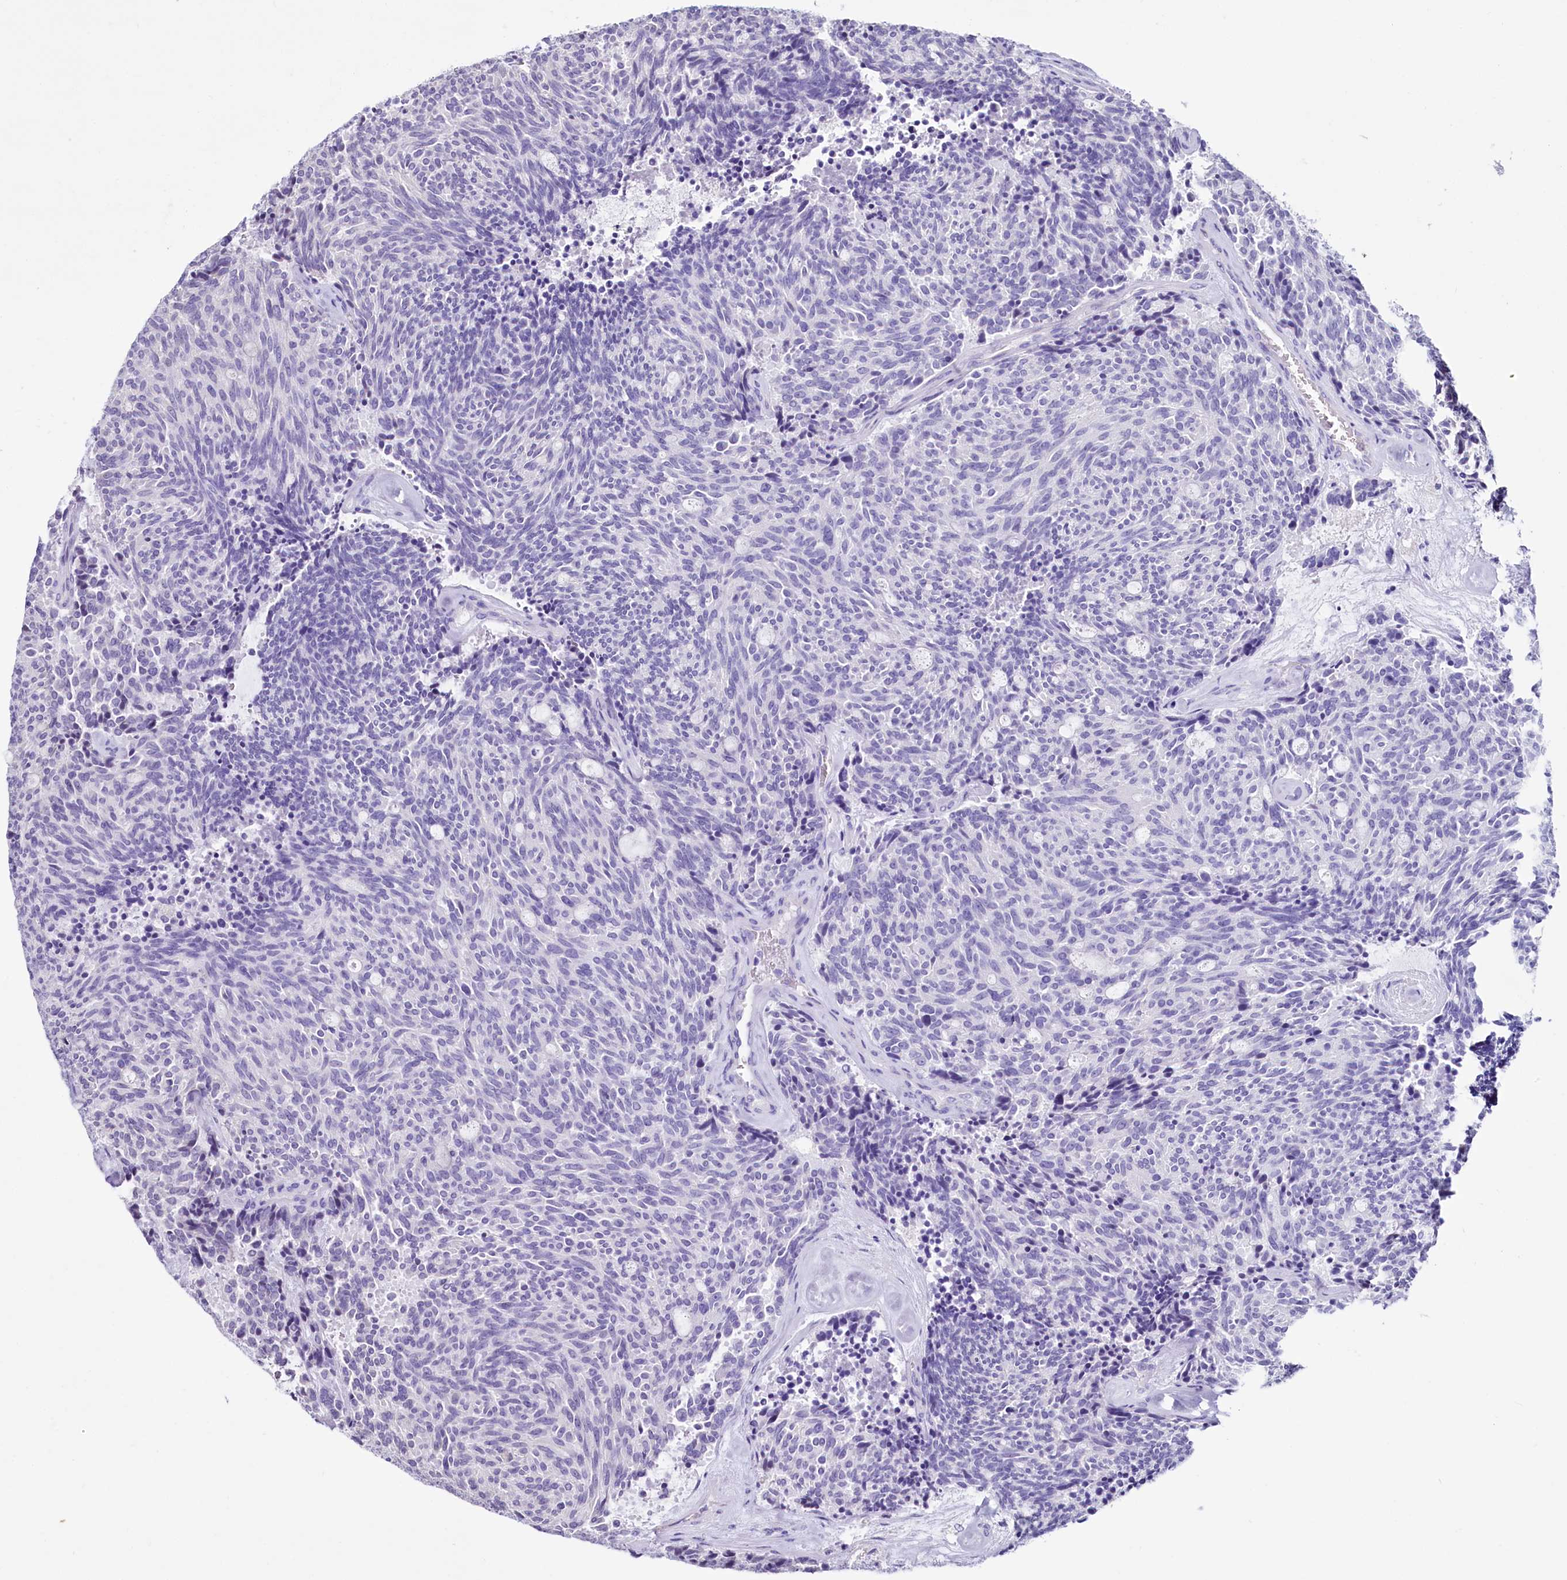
{"staining": {"intensity": "negative", "quantity": "none", "location": "none"}, "tissue": "carcinoid", "cell_type": "Tumor cells", "image_type": "cancer", "snomed": [{"axis": "morphology", "description": "Carcinoid, malignant, NOS"}, {"axis": "topography", "description": "Pancreas"}], "caption": "Immunohistochemical staining of human malignant carcinoid reveals no significant positivity in tumor cells.", "gene": "BANK1", "patient": {"sex": "female", "age": 54}}